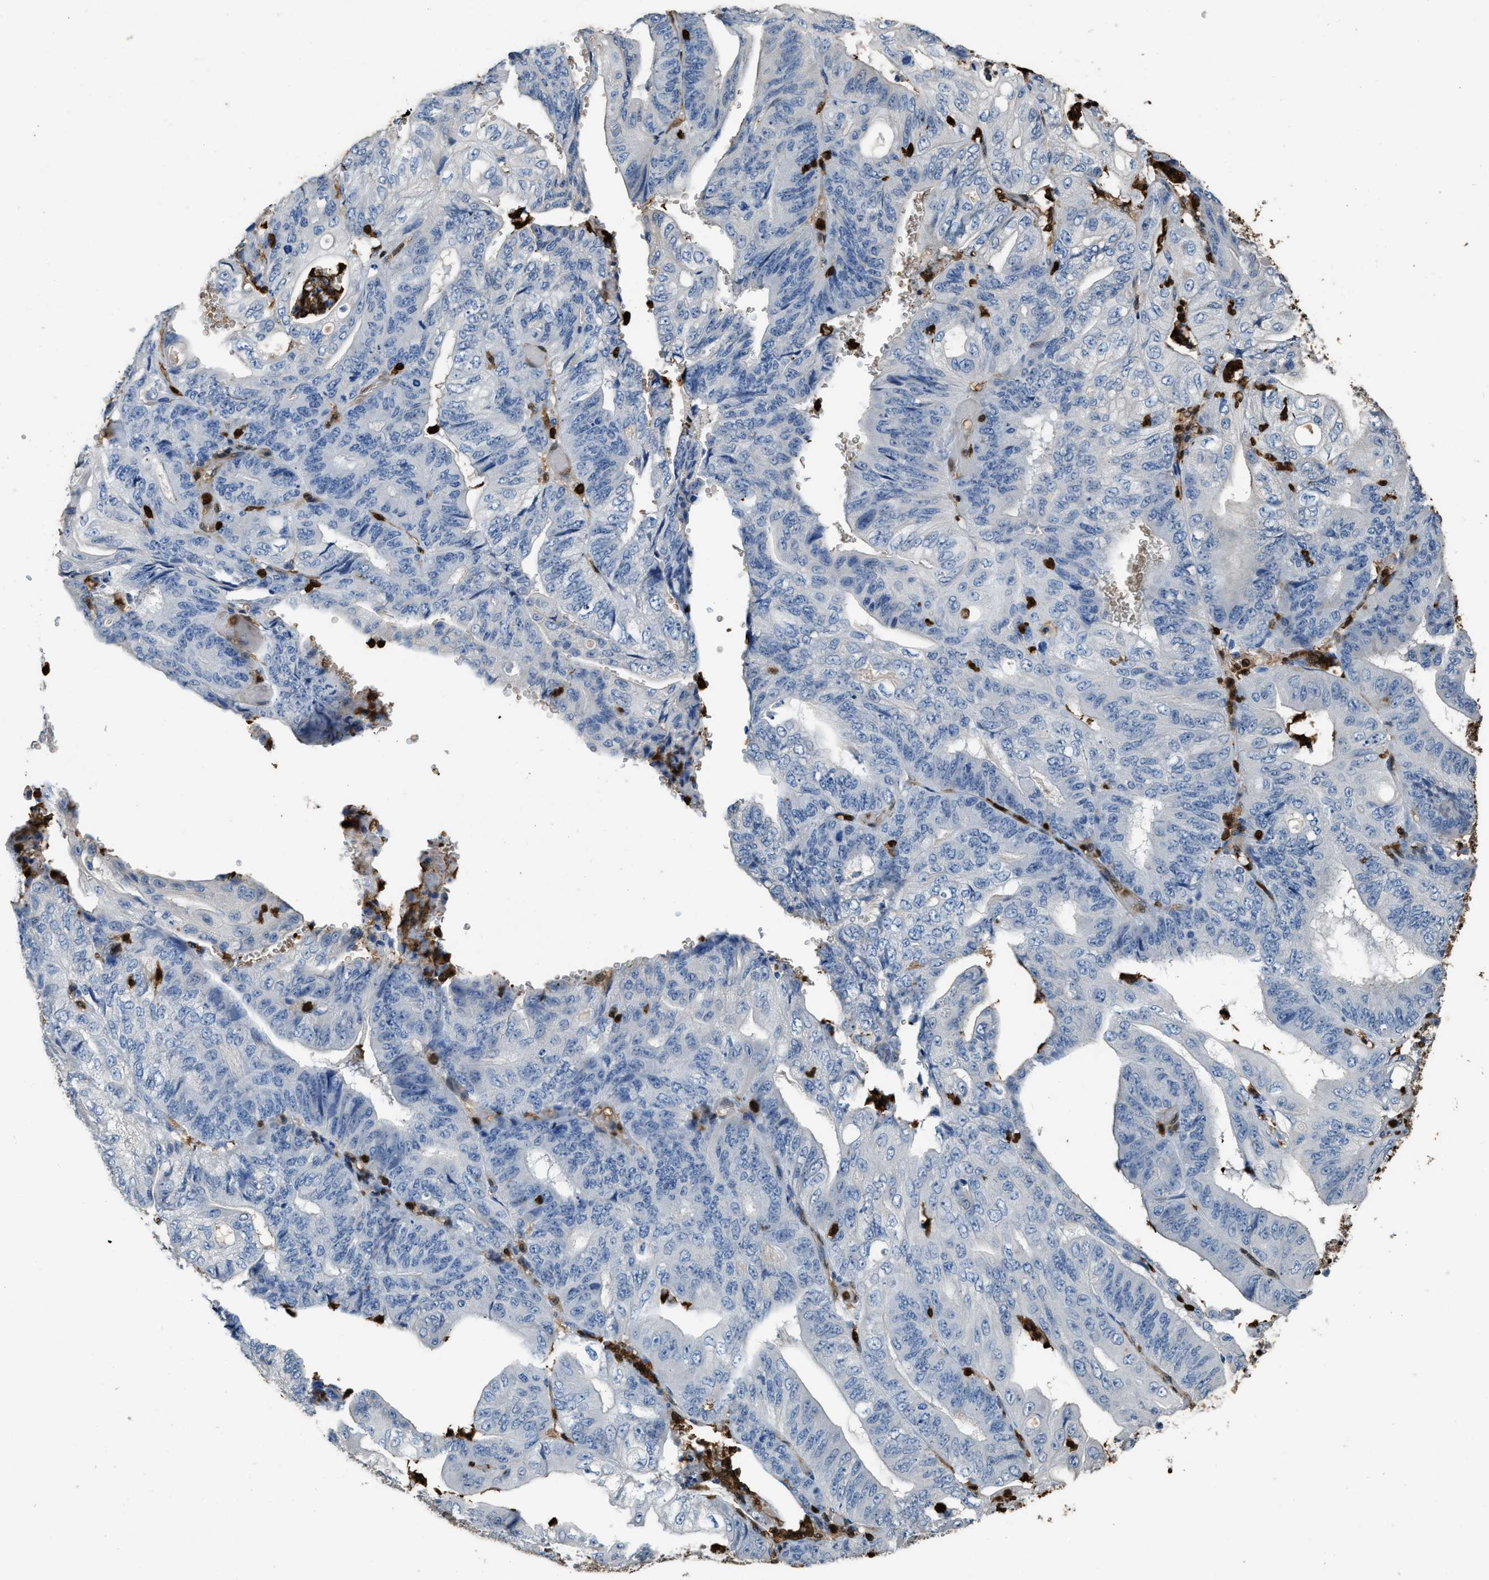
{"staining": {"intensity": "negative", "quantity": "none", "location": "none"}, "tissue": "stomach cancer", "cell_type": "Tumor cells", "image_type": "cancer", "snomed": [{"axis": "morphology", "description": "Adenocarcinoma, NOS"}, {"axis": "topography", "description": "Stomach"}], "caption": "Photomicrograph shows no significant protein expression in tumor cells of stomach cancer (adenocarcinoma).", "gene": "ARHGDIB", "patient": {"sex": "female", "age": 73}}